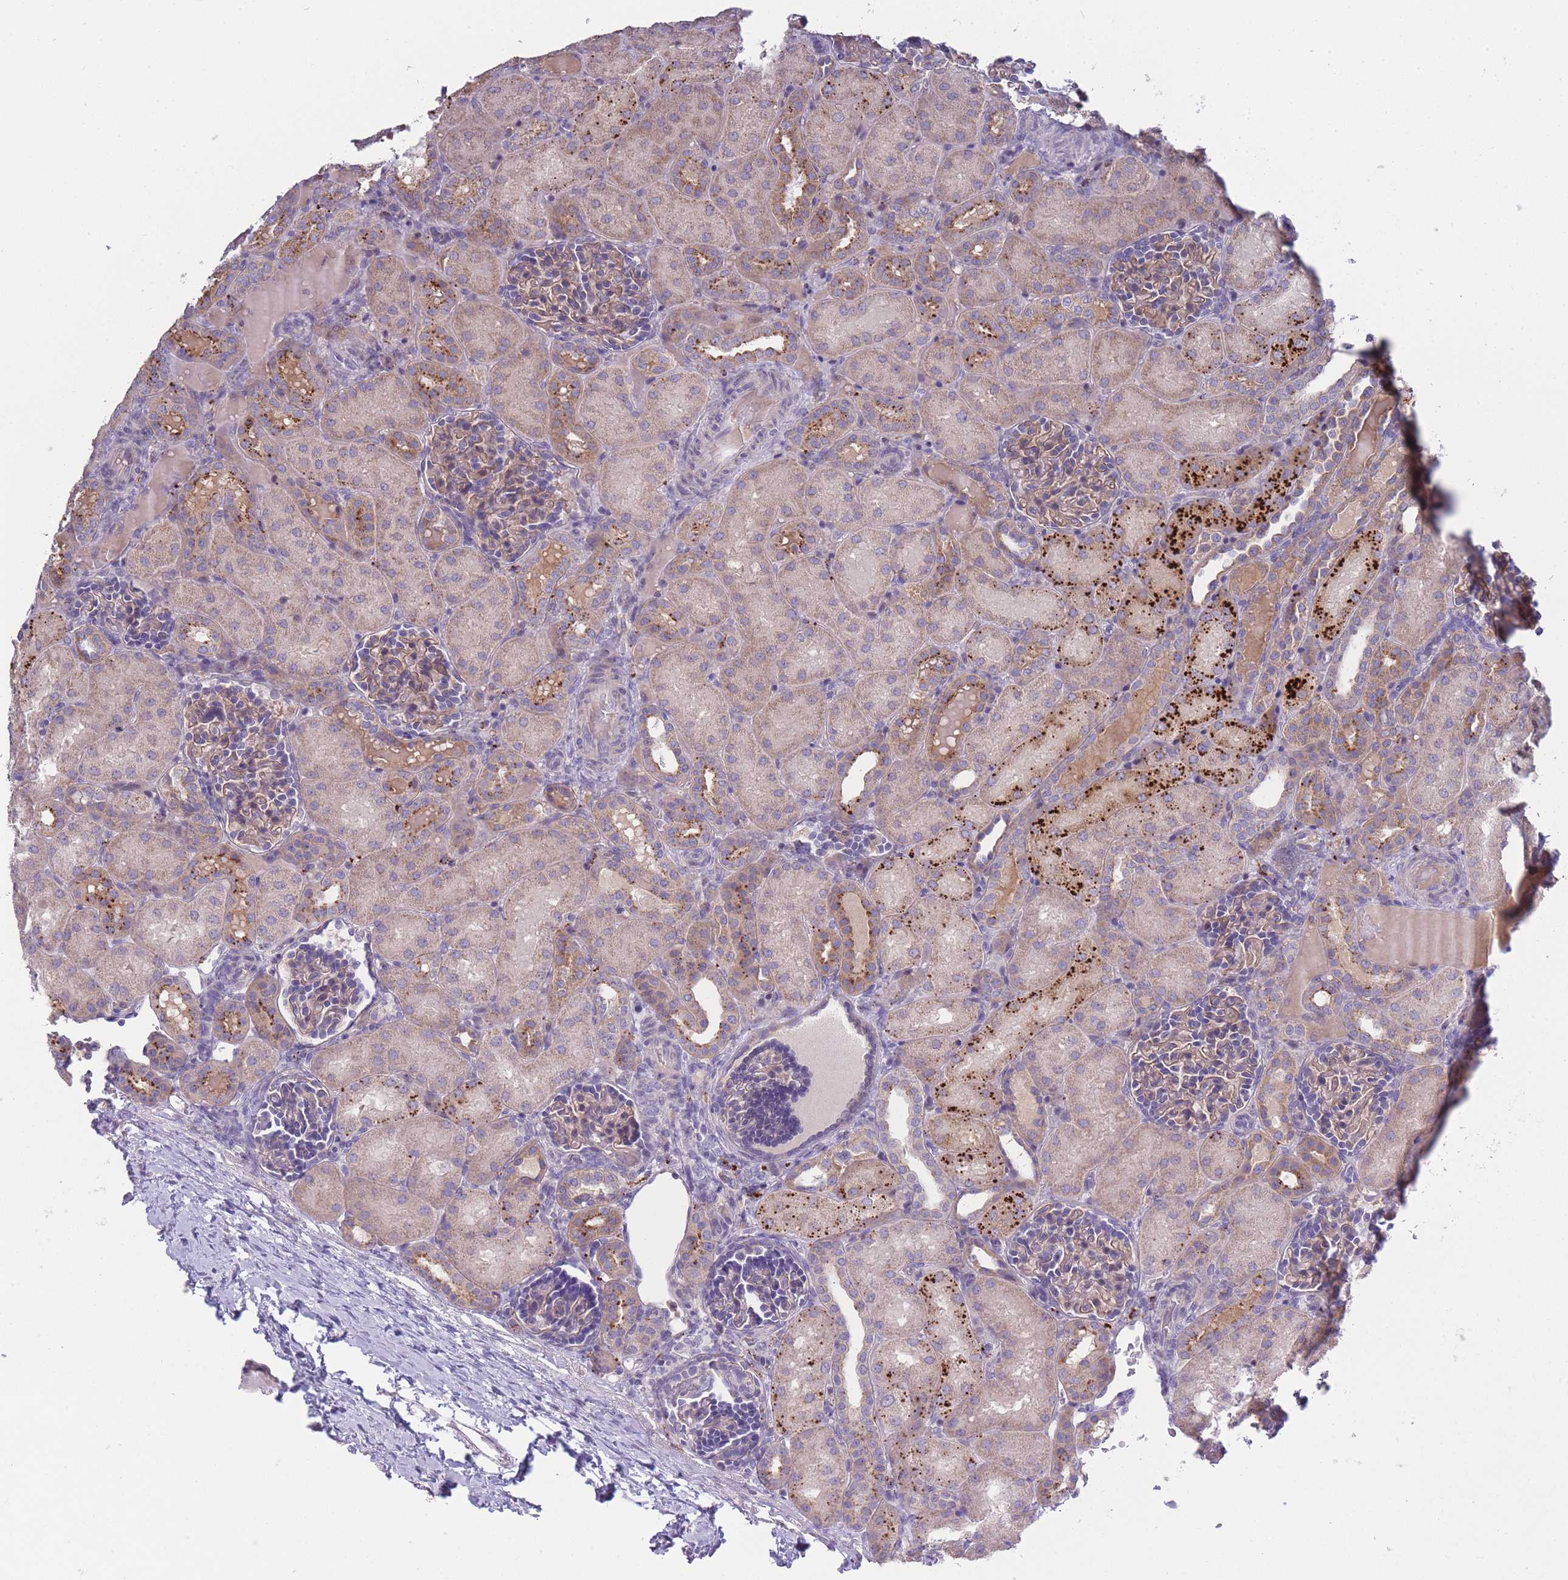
{"staining": {"intensity": "moderate", "quantity": "25%-75%", "location": "cytoplasmic/membranous"}, "tissue": "kidney", "cell_type": "Cells in glomeruli", "image_type": "normal", "snomed": [{"axis": "morphology", "description": "Normal tissue, NOS"}, {"axis": "topography", "description": "Kidney"}], "caption": "Immunohistochemical staining of normal human kidney reveals 25%-75% levels of moderate cytoplasmic/membranous protein expression in approximately 25%-75% of cells in glomeruli.", "gene": "TRIM61", "patient": {"sex": "male", "age": 1}}